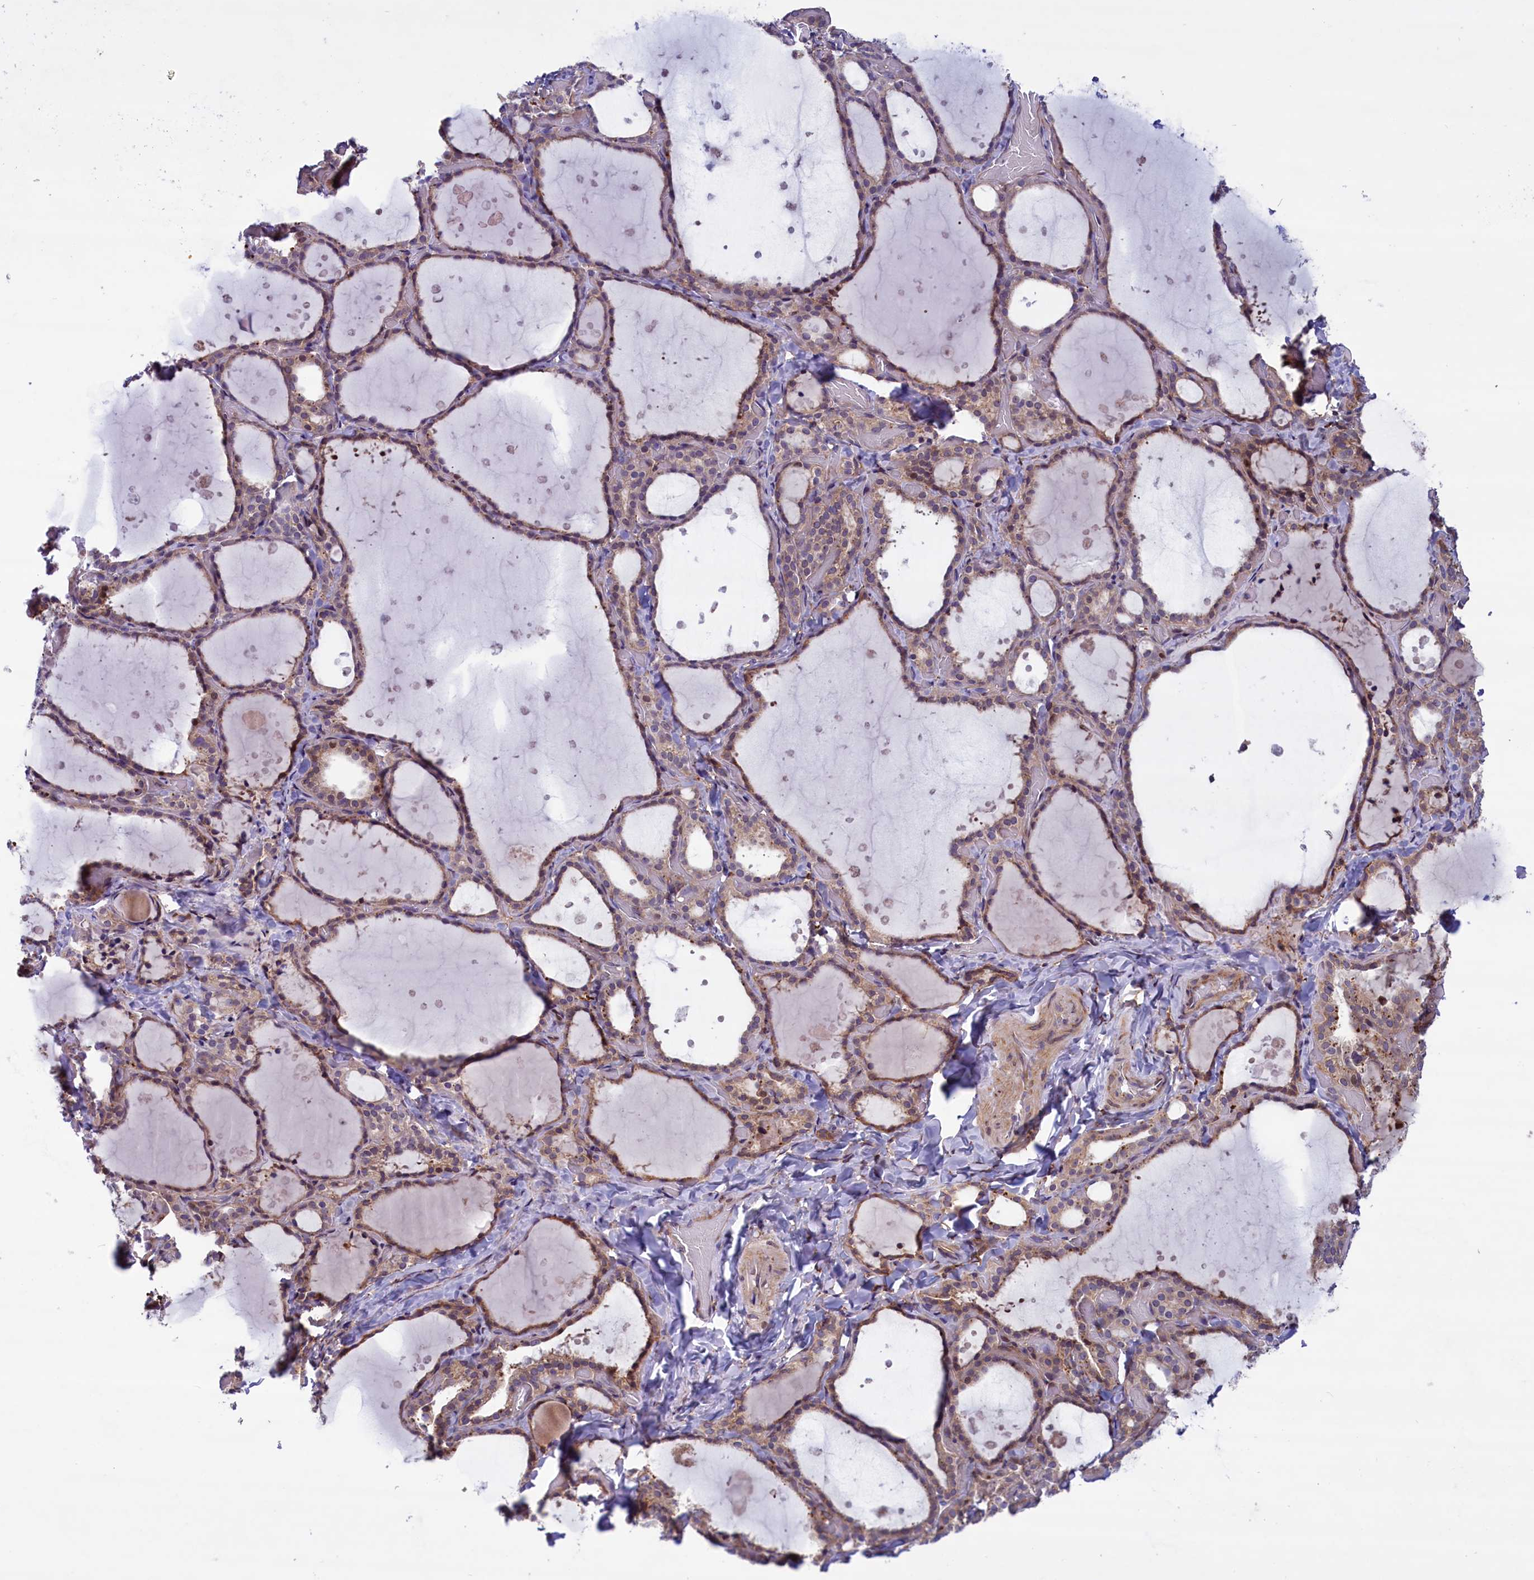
{"staining": {"intensity": "moderate", "quantity": ">75%", "location": "cytoplasmic/membranous"}, "tissue": "thyroid gland", "cell_type": "Glandular cells", "image_type": "normal", "snomed": [{"axis": "morphology", "description": "Normal tissue, NOS"}, {"axis": "topography", "description": "Thyroid gland"}], "caption": "Unremarkable thyroid gland exhibits moderate cytoplasmic/membranous expression in about >75% of glandular cells, visualized by immunohistochemistry. The staining is performed using DAB (3,3'-diaminobenzidine) brown chromogen to label protein expression. The nuclei are counter-stained blue using hematoxylin.", "gene": "MIEF2", "patient": {"sex": "female", "age": 44}}